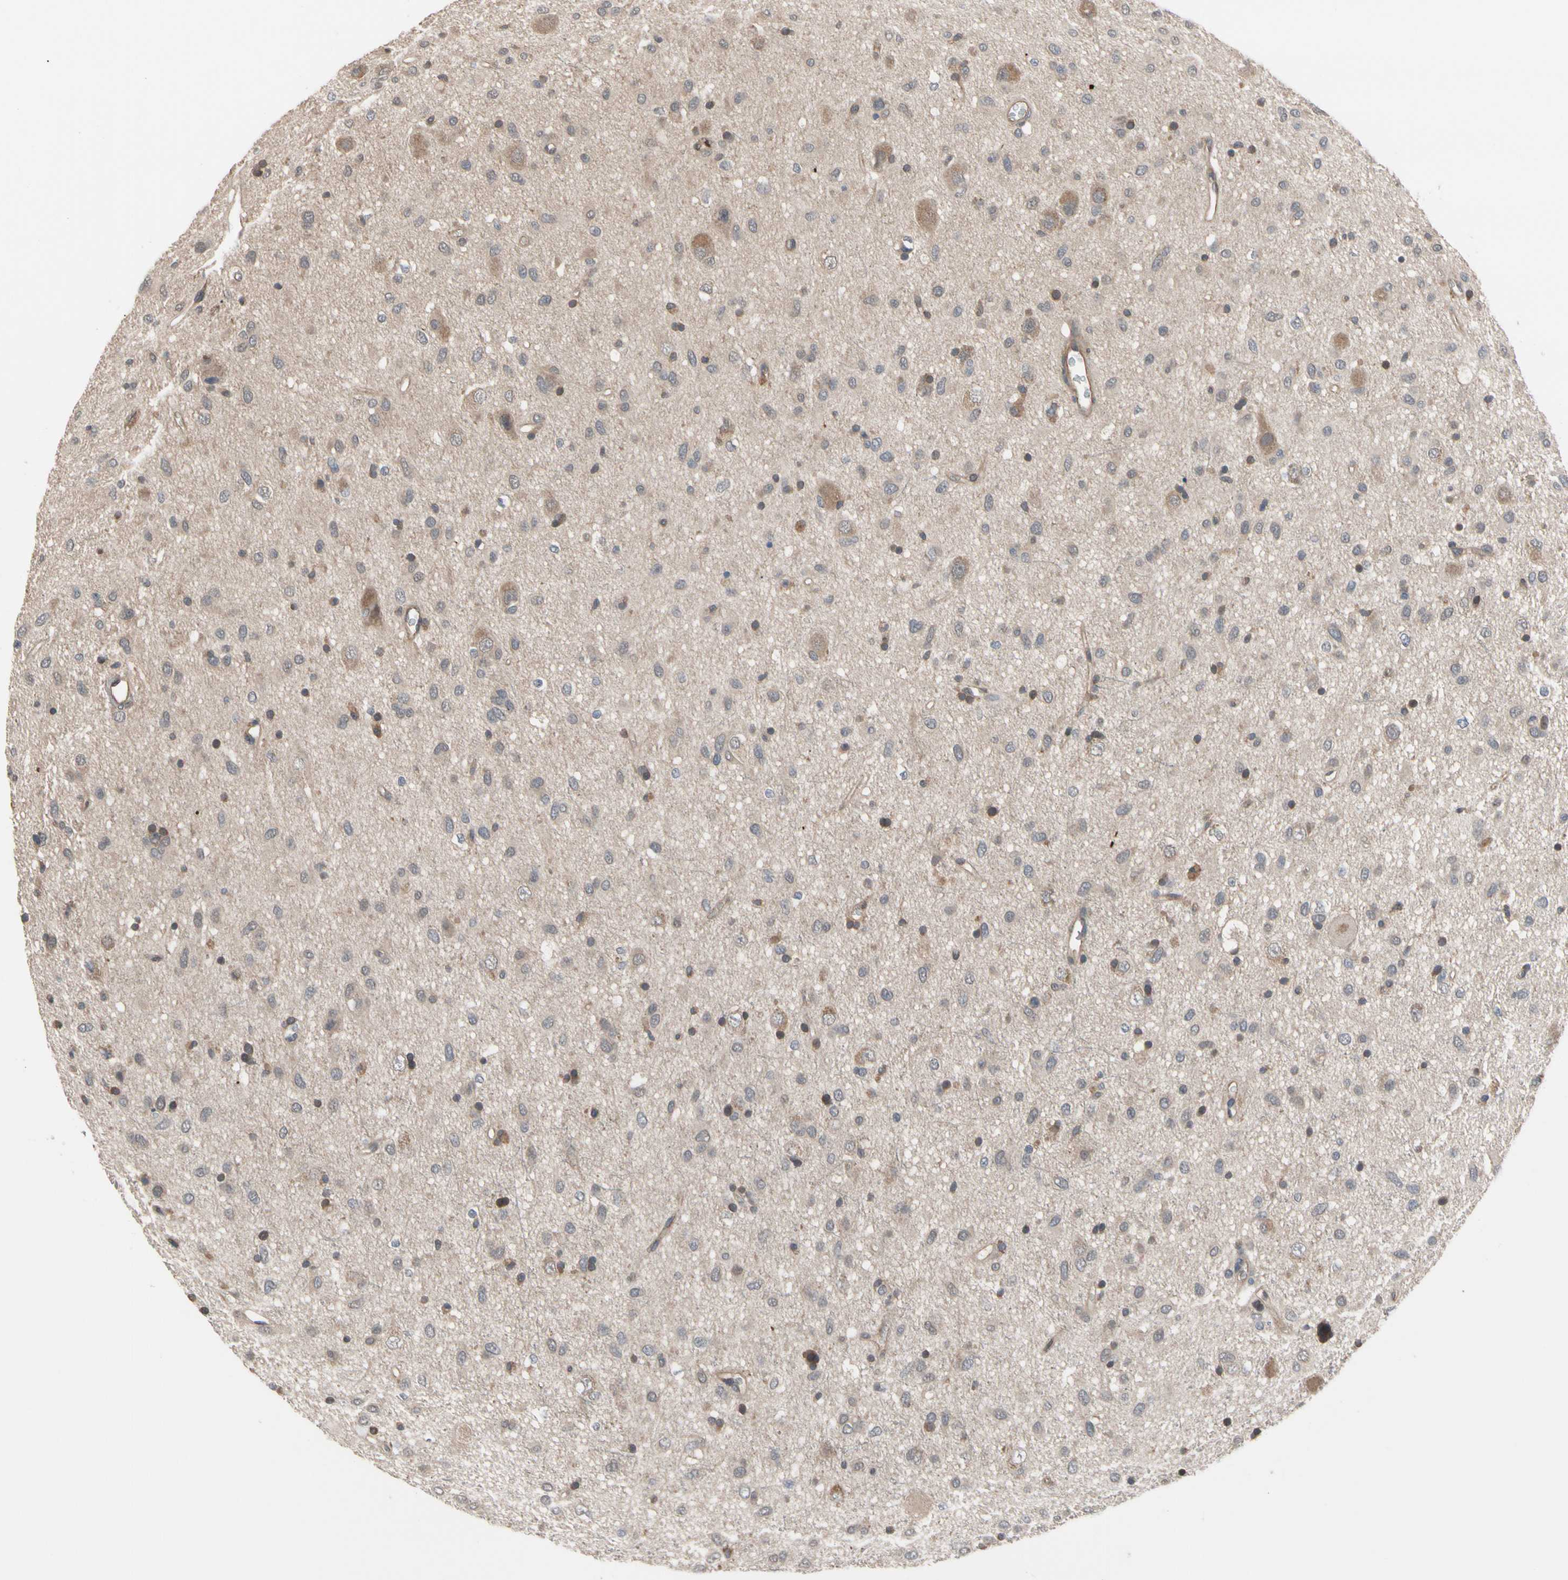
{"staining": {"intensity": "moderate", "quantity": ">75%", "location": "cytoplasmic/membranous"}, "tissue": "glioma", "cell_type": "Tumor cells", "image_type": "cancer", "snomed": [{"axis": "morphology", "description": "Glioma, malignant, Low grade"}, {"axis": "topography", "description": "Brain"}], "caption": "Human malignant low-grade glioma stained for a protein (brown) shows moderate cytoplasmic/membranous positive expression in approximately >75% of tumor cells.", "gene": "DPP8", "patient": {"sex": "male", "age": 77}}